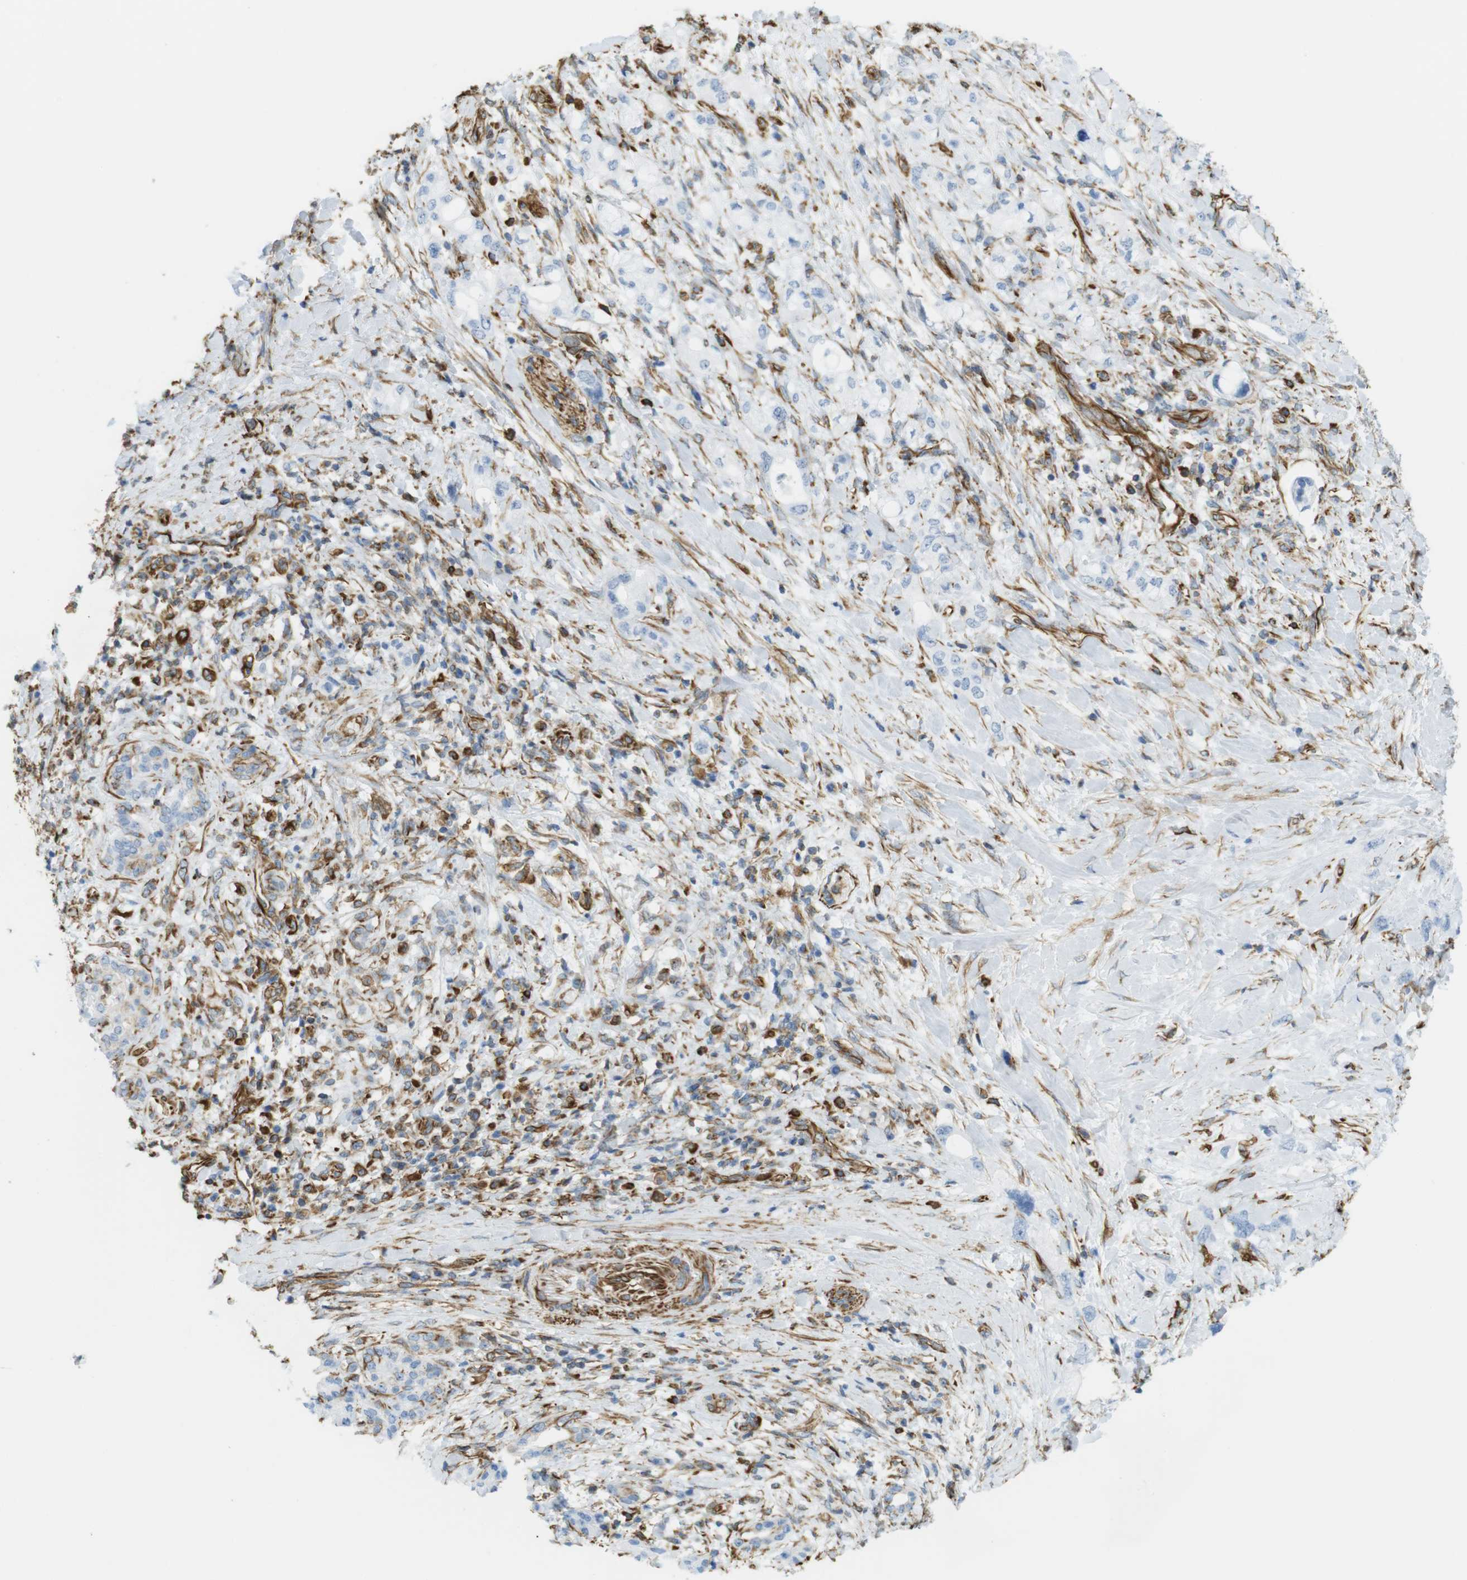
{"staining": {"intensity": "negative", "quantity": "none", "location": "none"}, "tissue": "pancreatic cancer", "cell_type": "Tumor cells", "image_type": "cancer", "snomed": [{"axis": "morphology", "description": "Adenocarcinoma, NOS"}, {"axis": "topography", "description": "Pancreas"}], "caption": "The immunohistochemistry (IHC) photomicrograph has no significant expression in tumor cells of adenocarcinoma (pancreatic) tissue.", "gene": "MS4A10", "patient": {"sex": "female", "age": 56}}